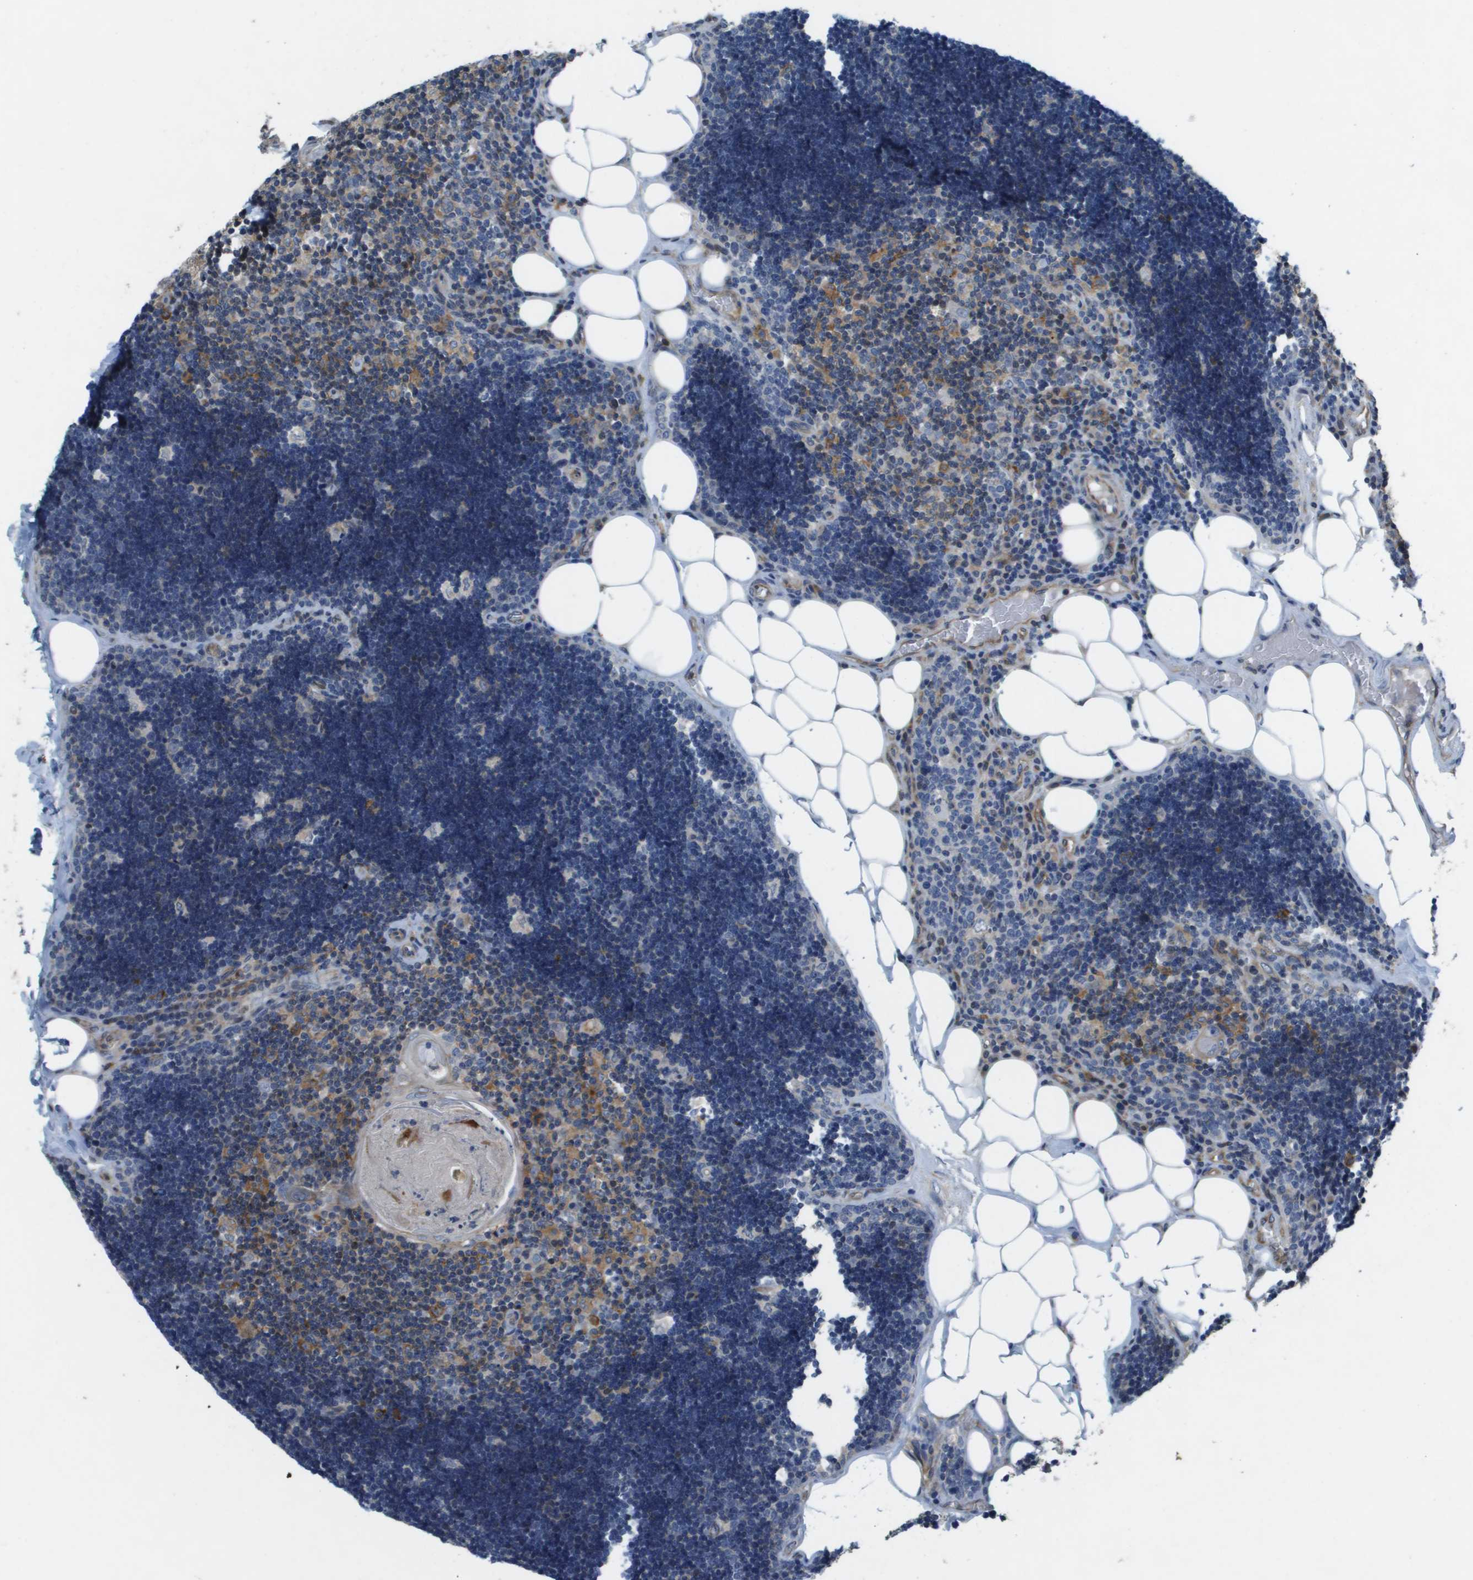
{"staining": {"intensity": "weak", "quantity": "<25%", "location": "nuclear"}, "tissue": "lymph node", "cell_type": "Germinal center cells", "image_type": "normal", "snomed": [{"axis": "morphology", "description": "Normal tissue, NOS"}, {"axis": "topography", "description": "Lymph node"}], "caption": "High power microscopy histopathology image of an IHC micrograph of unremarkable lymph node, revealing no significant staining in germinal center cells. Nuclei are stained in blue.", "gene": "SCN4B", "patient": {"sex": "male", "age": 33}}